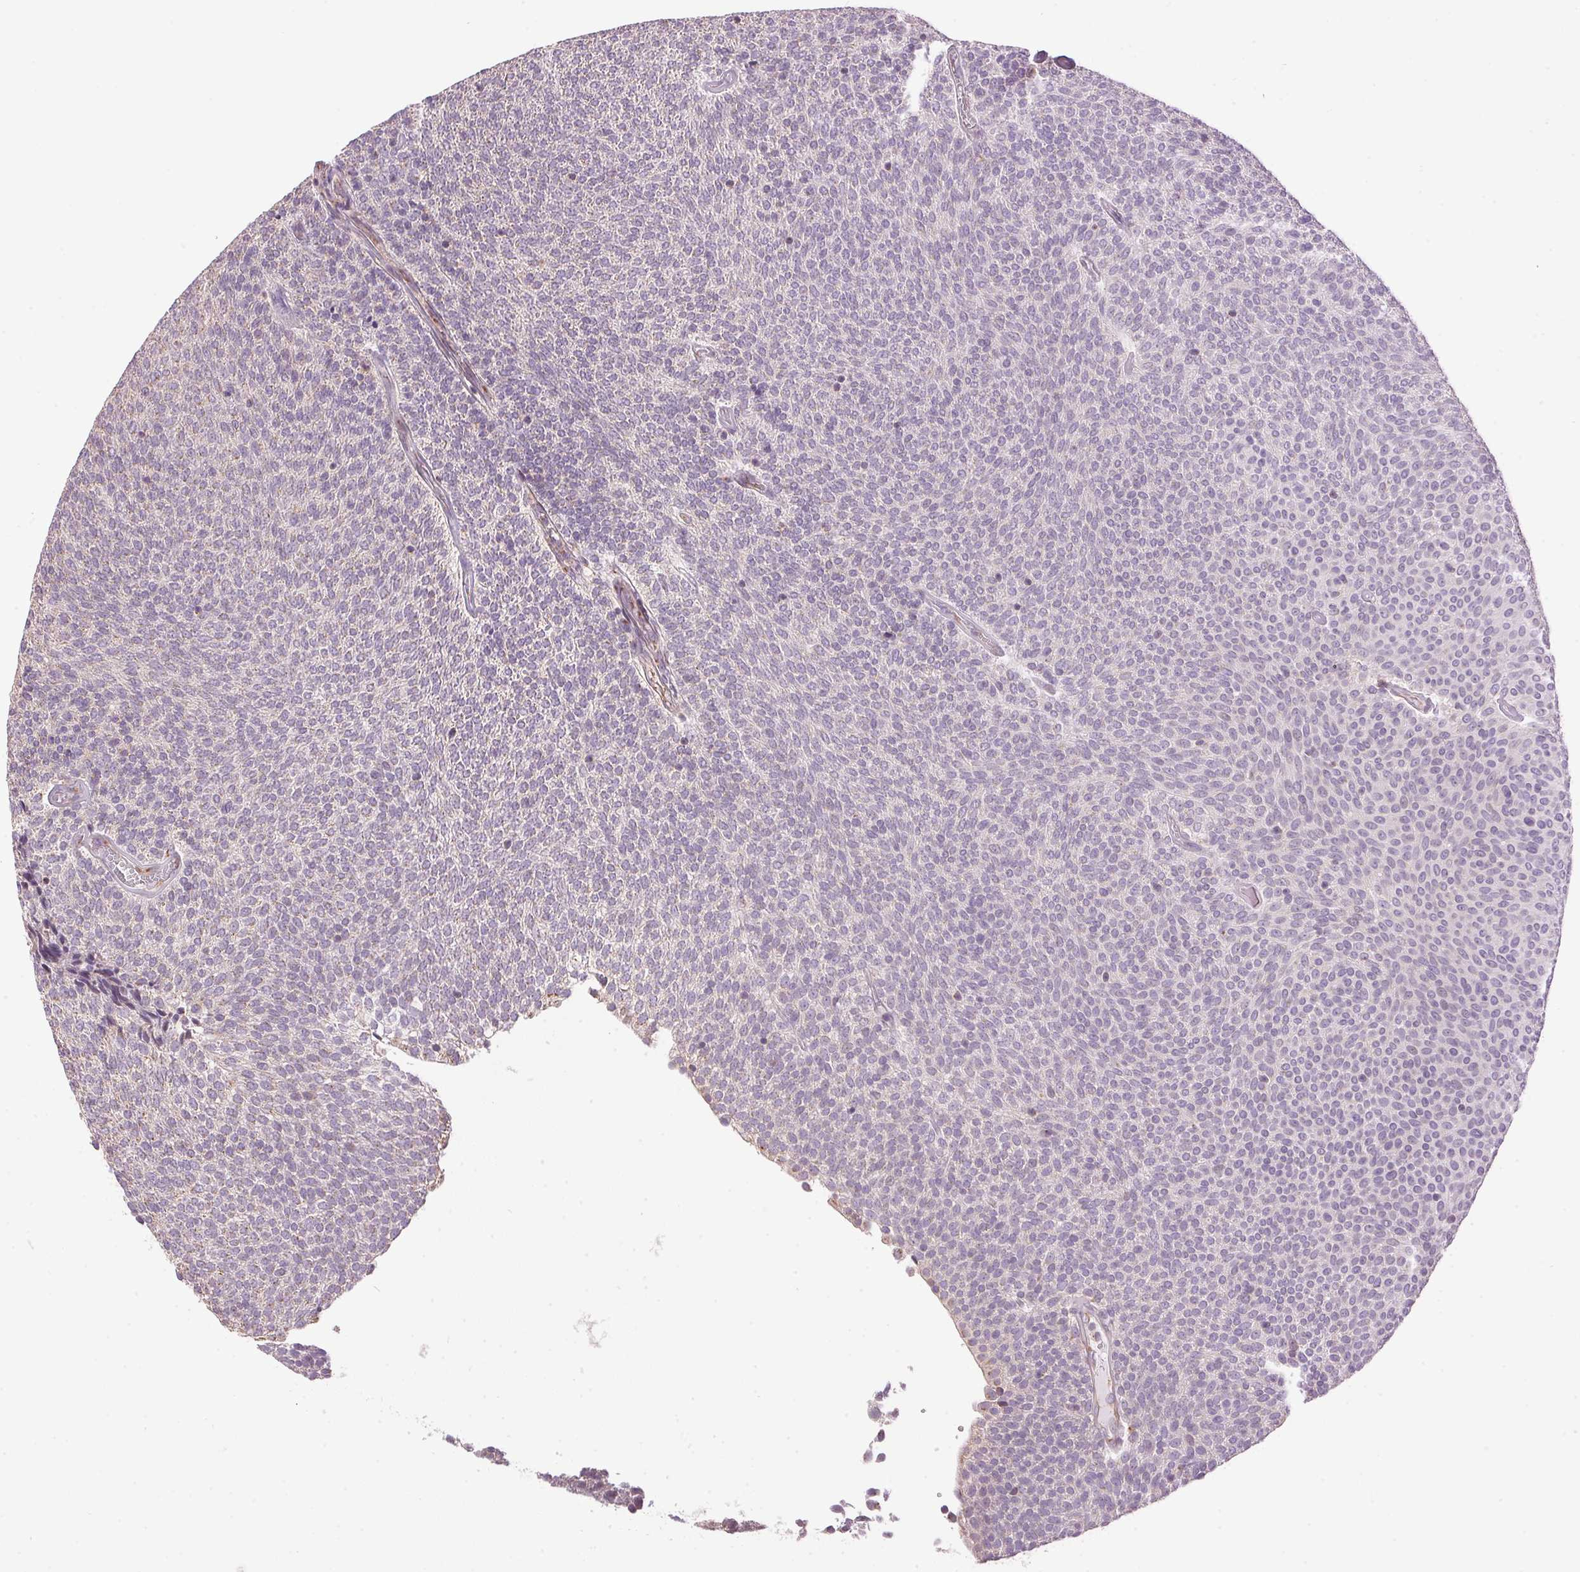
{"staining": {"intensity": "negative", "quantity": "none", "location": "none"}, "tissue": "urothelial cancer", "cell_type": "Tumor cells", "image_type": "cancer", "snomed": [{"axis": "morphology", "description": "Urothelial carcinoma, Low grade"}, {"axis": "topography", "description": "Urinary bladder"}], "caption": "Immunohistochemistry of low-grade urothelial carcinoma reveals no staining in tumor cells.", "gene": "GOLPH3", "patient": {"sex": "male", "age": 77}}